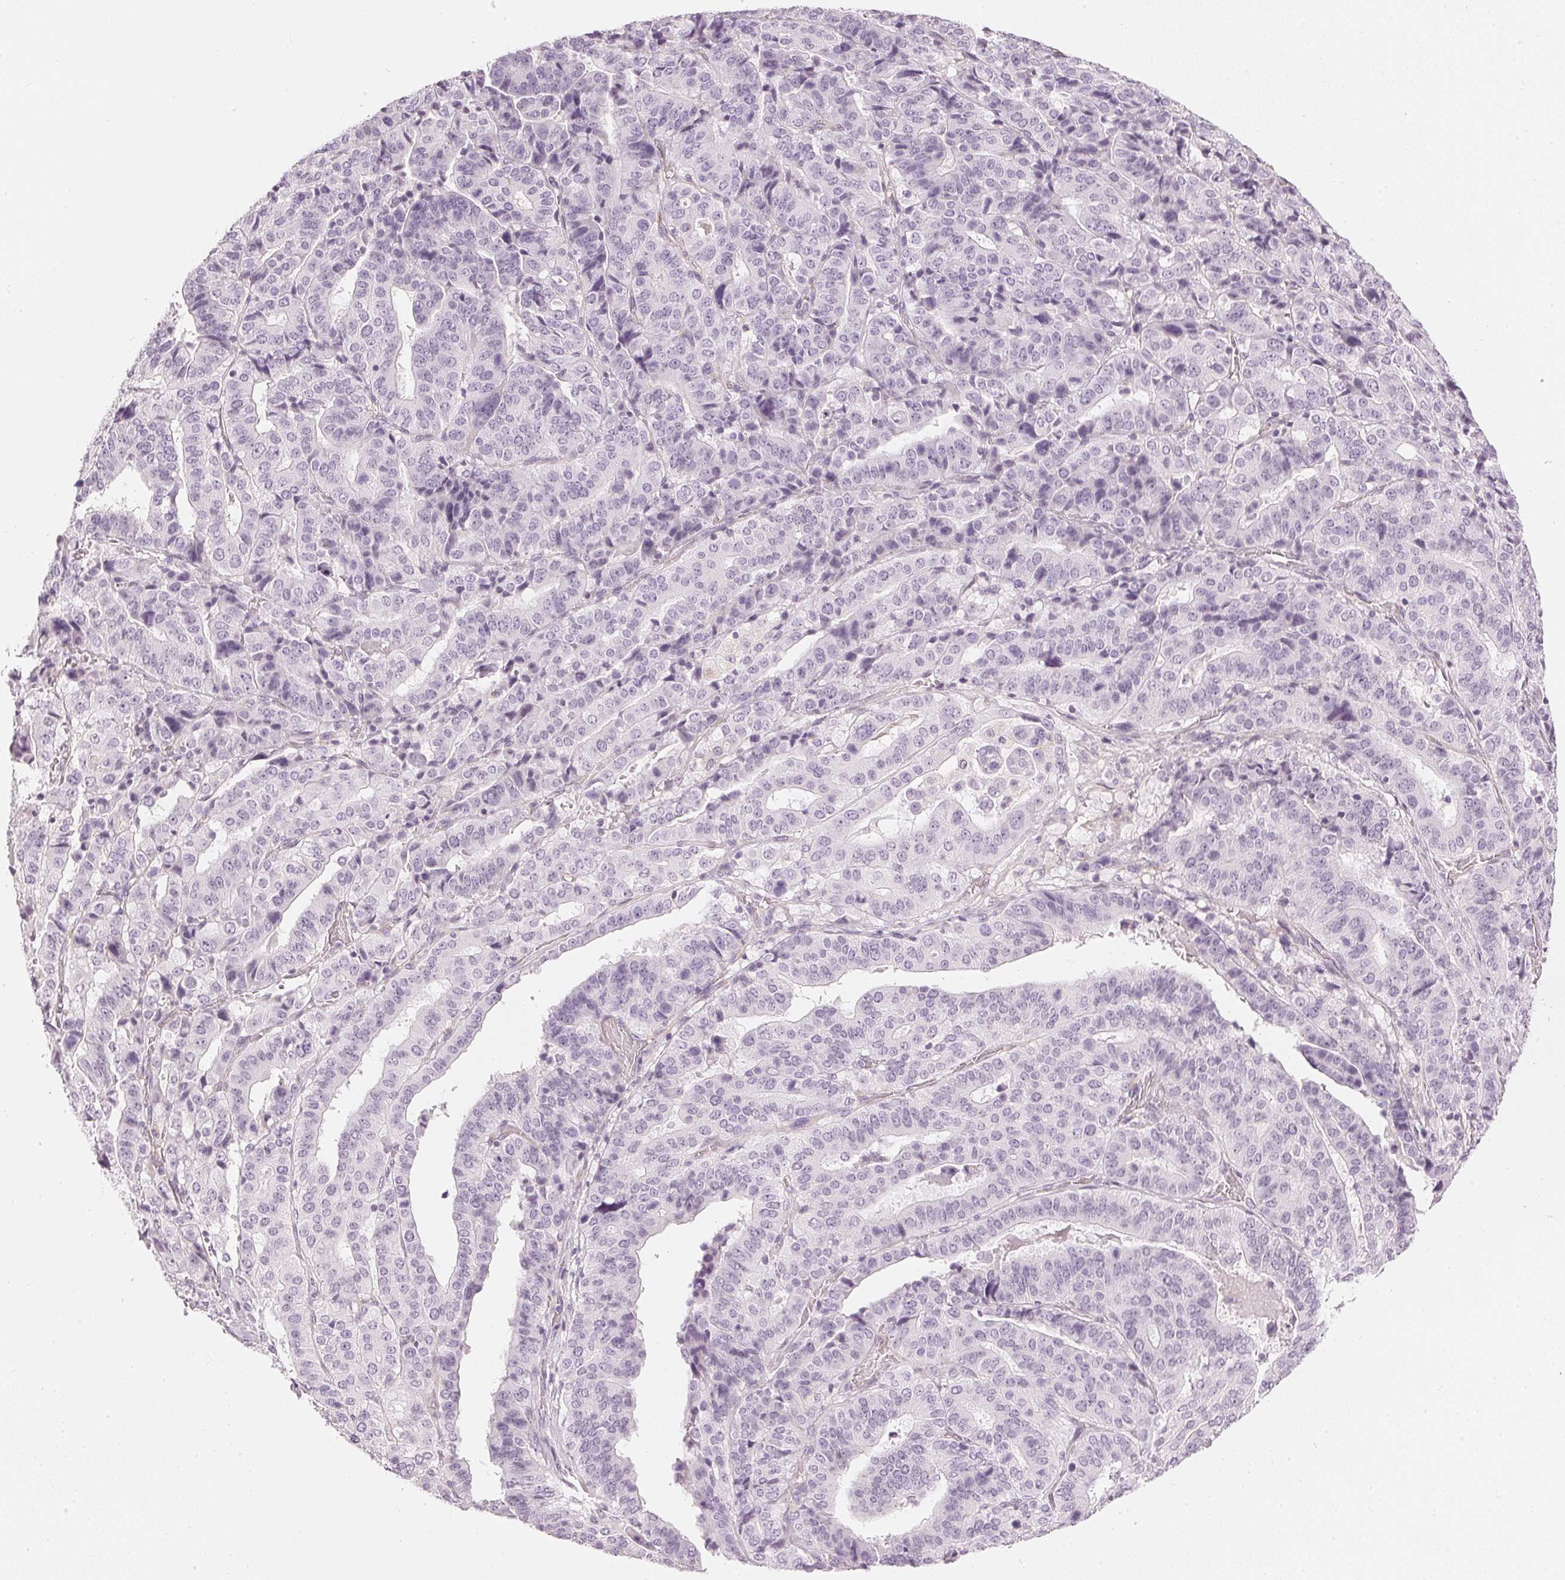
{"staining": {"intensity": "negative", "quantity": "none", "location": "none"}, "tissue": "stomach cancer", "cell_type": "Tumor cells", "image_type": "cancer", "snomed": [{"axis": "morphology", "description": "Adenocarcinoma, NOS"}, {"axis": "topography", "description": "Stomach"}], "caption": "Adenocarcinoma (stomach) was stained to show a protein in brown. There is no significant positivity in tumor cells. The staining was performed using DAB (3,3'-diaminobenzidine) to visualize the protein expression in brown, while the nuclei were stained in blue with hematoxylin (Magnification: 20x).", "gene": "APLP1", "patient": {"sex": "male", "age": 48}}